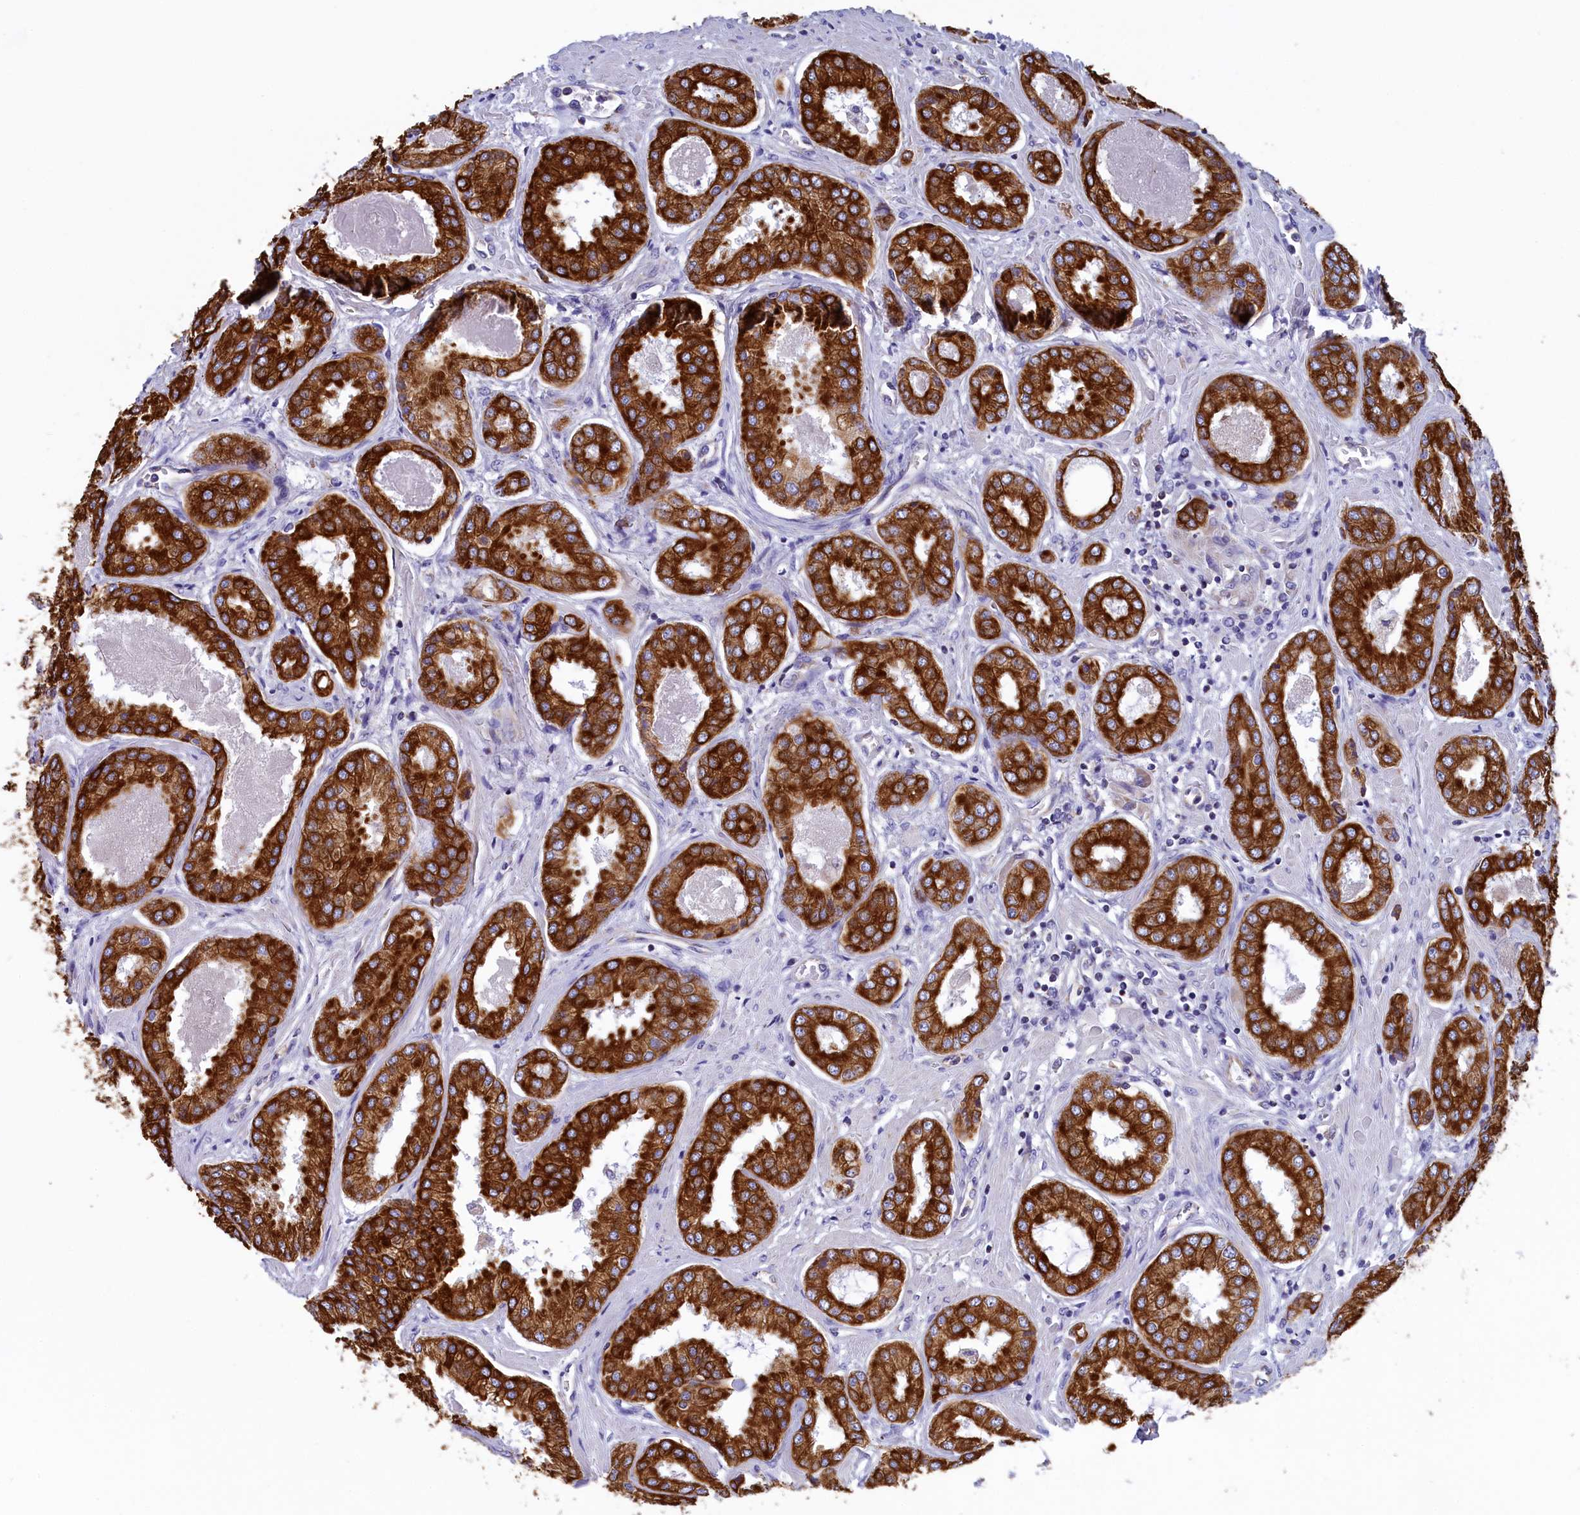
{"staining": {"intensity": "strong", "quantity": ">75%", "location": "cytoplasmic/membranous"}, "tissue": "prostate cancer", "cell_type": "Tumor cells", "image_type": "cancer", "snomed": [{"axis": "morphology", "description": "Adenocarcinoma, Low grade"}, {"axis": "topography", "description": "Prostate"}], "caption": "Immunohistochemistry (DAB) staining of prostate cancer (adenocarcinoma (low-grade)) exhibits strong cytoplasmic/membranous protein expression in approximately >75% of tumor cells. (brown staining indicates protein expression, while blue staining denotes nuclei).", "gene": "GATB", "patient": {"sex": "male", "age": 68}}